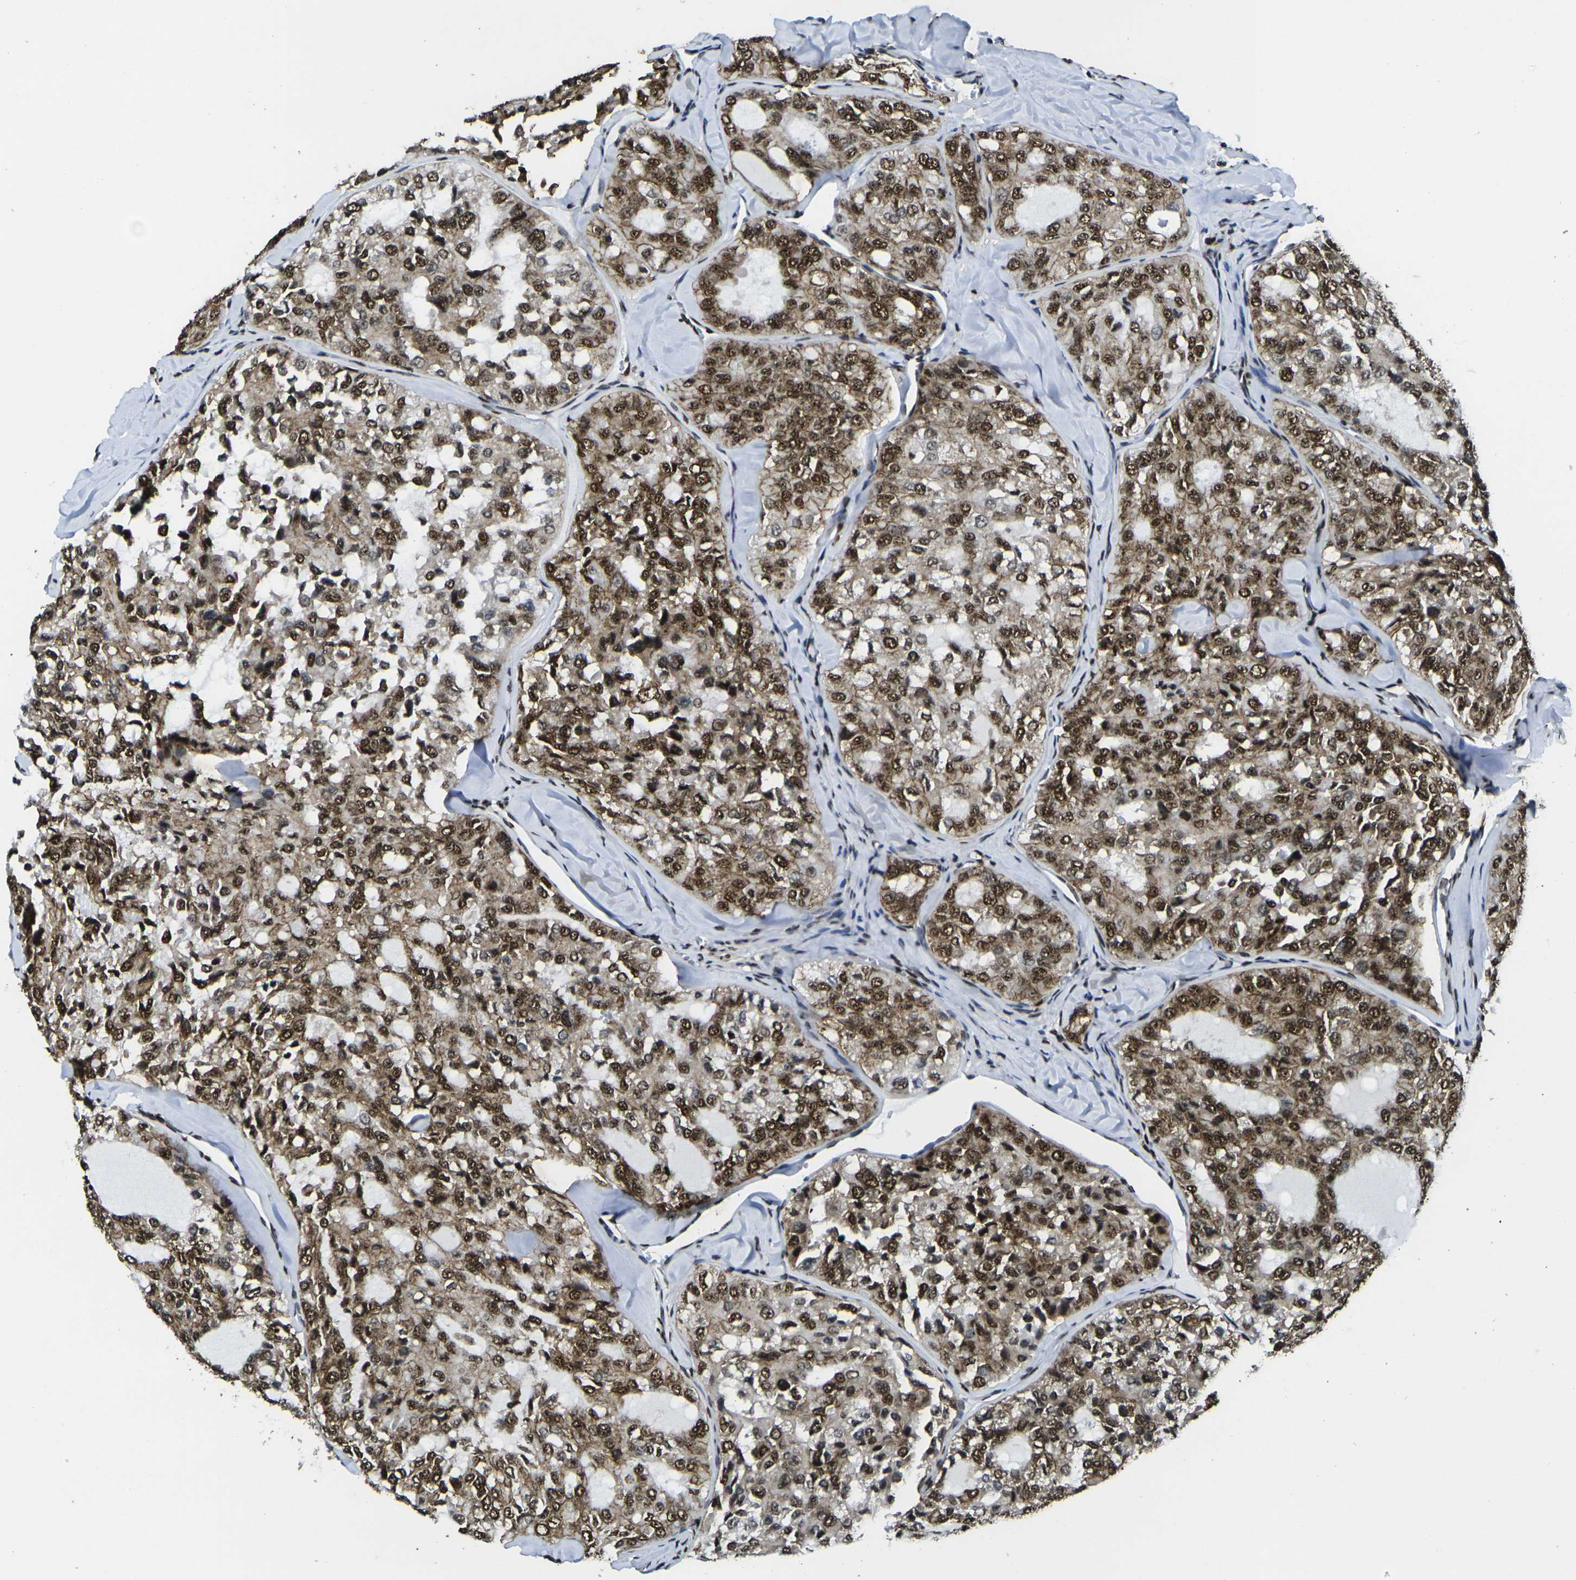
{"staining": {"intensity": "strong", "quantity": ">75%", "location": "nuclear"}, "tissue": "thyroid cancer", "cell_type": "Tumor cells", "image_type": "cancer", "snomed": [{"axis": "morphology", "description": "Follicular adenoma carcinoma, NOS"}, {"axis": "topography", "description": "Thyroid gland"}], "caption": "Thyroid cancer was stained to show a protein in brown. There is high levels of strong nuclear expression in about >75% of tumor cells.", "gene": "SMARCC1", "patient": {"sex": "male", "age": 75}}